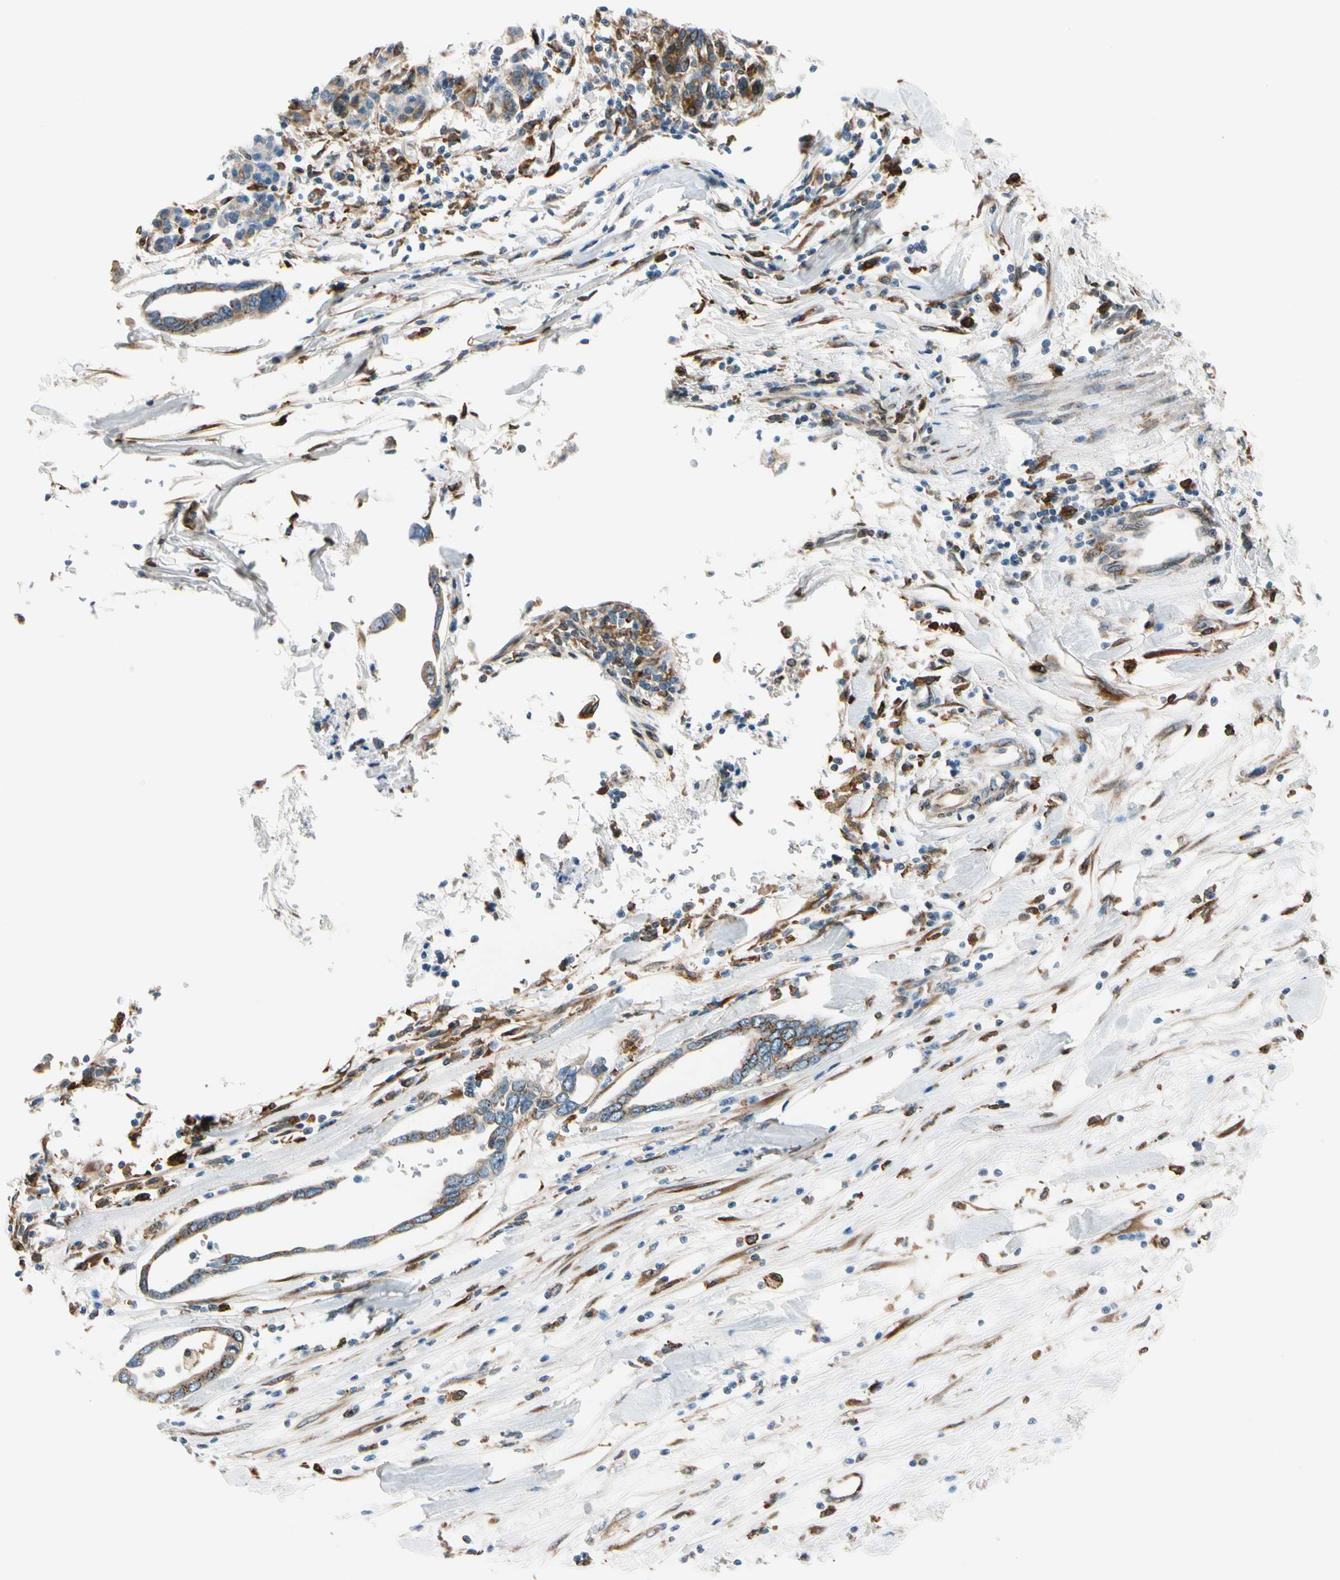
{"staining": {"intensity": "moderate", "quantity": ">75%", "location": "cytoplasmic/membranous"}, "tissue": "pancreatic cancer", "cell_type": "Tumor cells", "image_type": "cancer", "snomed": [{"axis": "morphology", "description": "Adenocarcinoma, NOS"}, {"axis": "topography", "description": "Pancreas"}], "caption": "The micrograph shows a brown stain indicating the presence of a protein in the cytoplasmic/membranous of tumor cells in pancreatic adenocarcinoma. (DAB (3,3'-diaminobenzidine) IHC, brown staining for protein, blue staining for nuclei).", "gene": "NUCB1", "patient": {"sex": "female", "age": 57}}